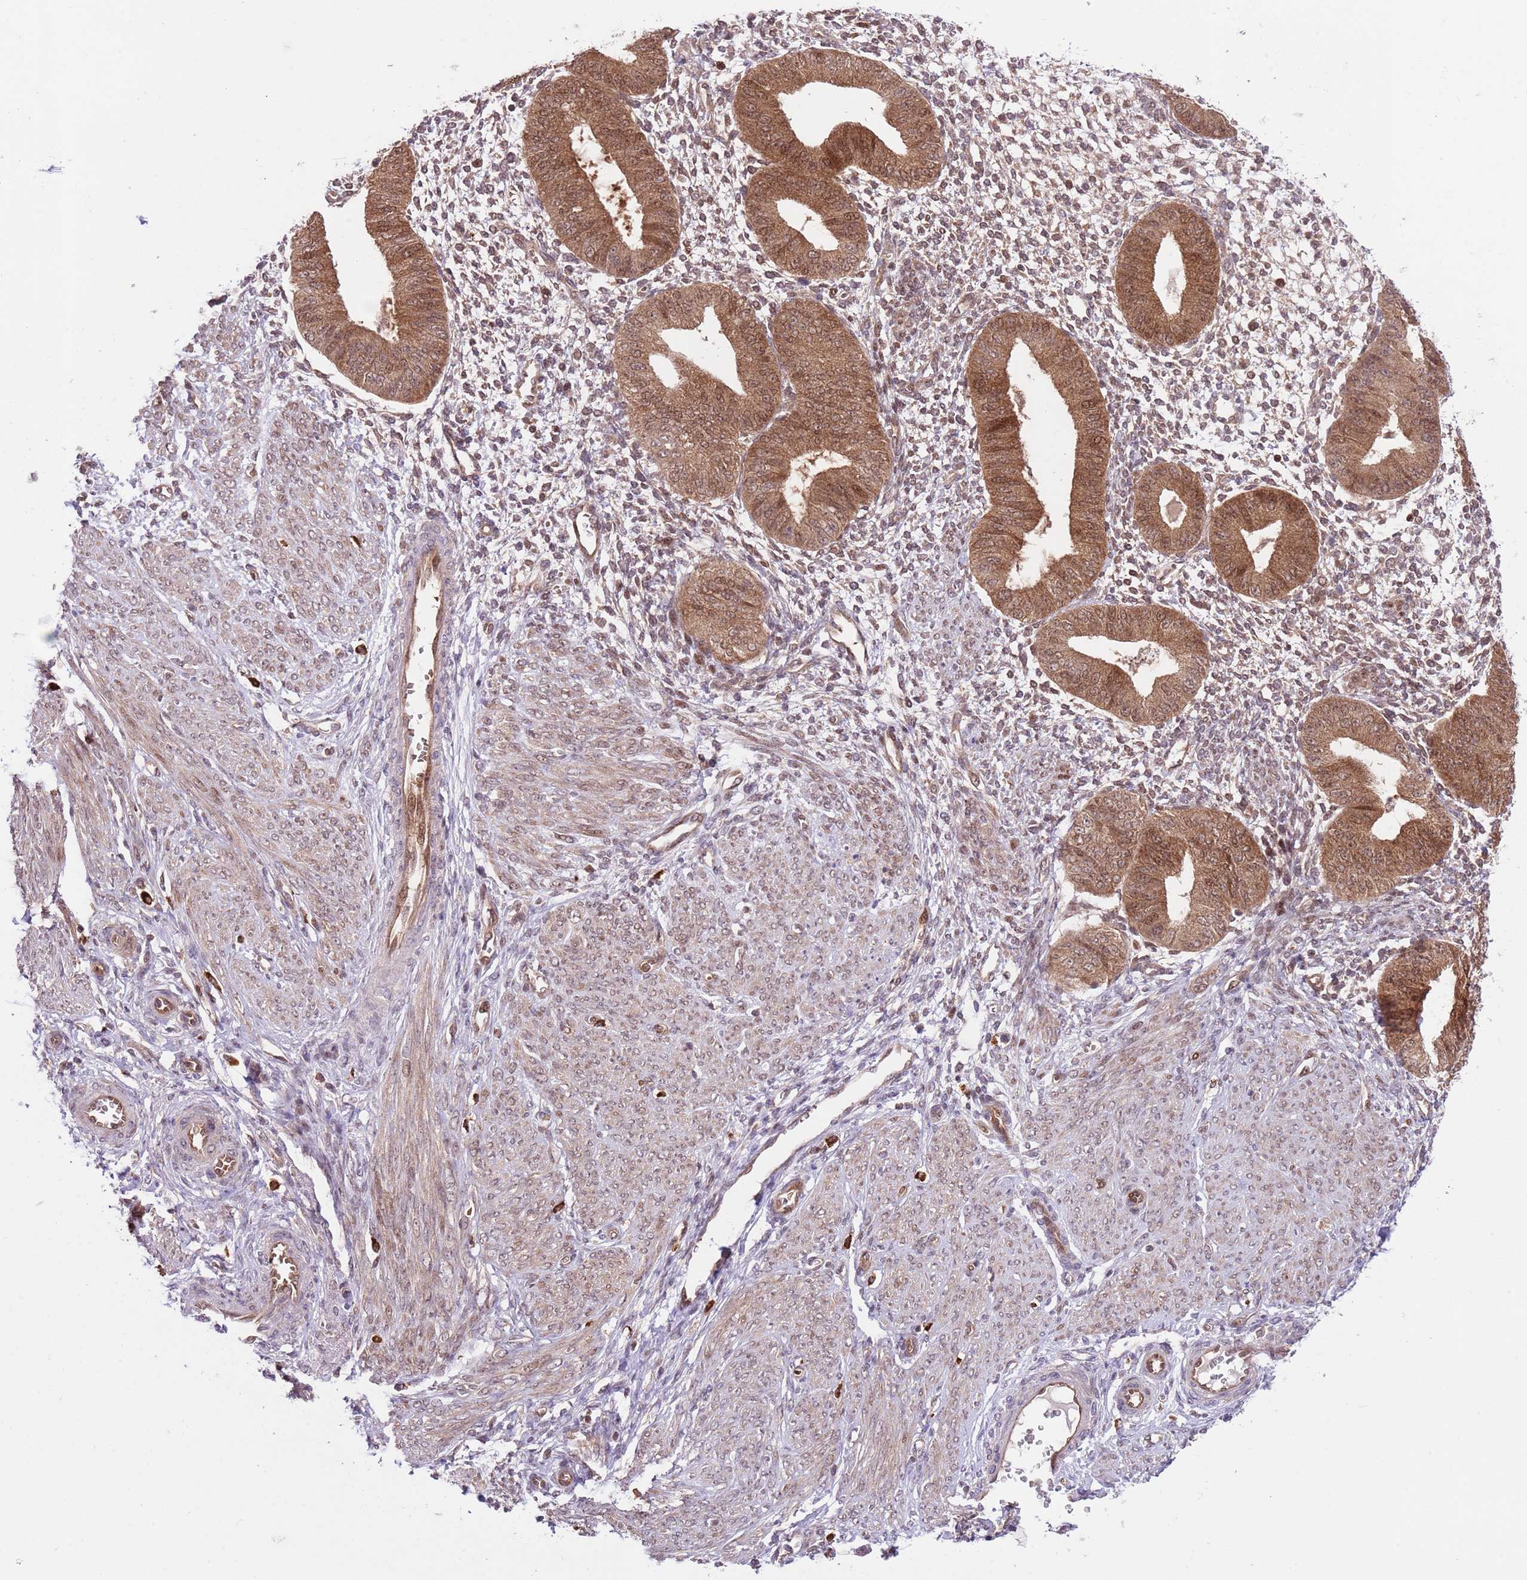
{"staining": {"intensity": "moderate", "quantity": "25%-75%", "location": "nuclear"}, "tissue": "endometrium", "cell_type": "Cells in endometrial stroma", "image_type": "normal", "snomed": [{"axis": "morphology", "description": "Normal tissue, NOS"}, {"axis": "topography", "description": "Endometrium"}], "caption": "Protein analysis of unremarkable endometrium demonstrates moderate nuclear expression in approximately 25%-75% of cells in endometrial stroma.", "gene": "HDHD2", "patient": {"sex": "female", "age": 49}}